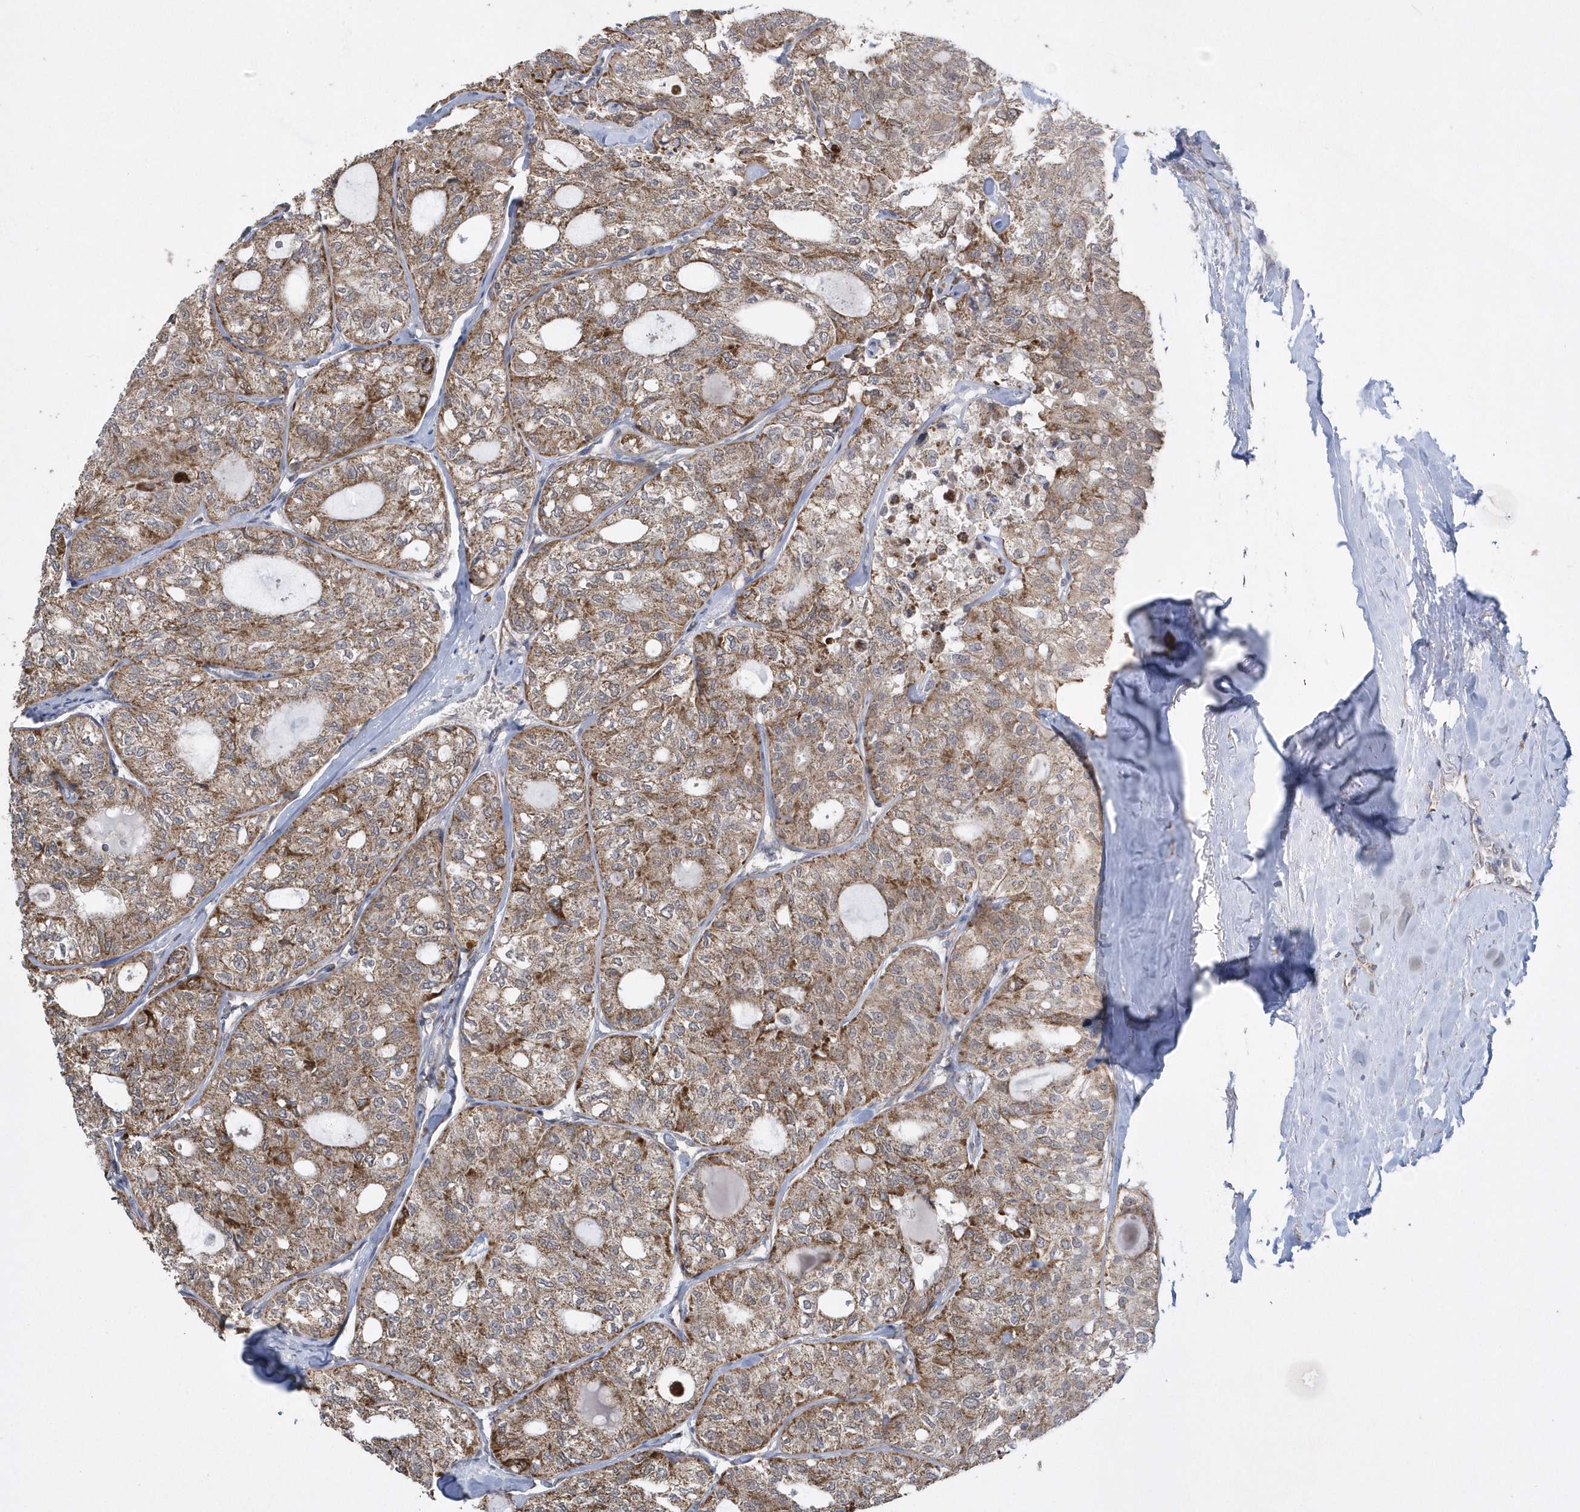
{"staining": {"intensity": "moderate", "quantity": ">75%", "location": "cytoplasmic/membranous"}, "tissue": "thyroid cancer", "cell_type": "Tumor cells", "image_type": "cancer", "snomed": [{"axis": "morphology", "description": "Follicular adenoma carcinoma, NOS"}, {"axis": "topography", "description": "Thyroid gland"}], "caption": "A photomicrograph showing moderate cytoplasmic/membranous staining in approximately >75% of tumor cells in thyroid cancer (follicular adenoma carcinoma), as visualized by brown immunohistochemical staining.", "gene": "SLX9", "patient": {"sex": "male", "age": 75}}